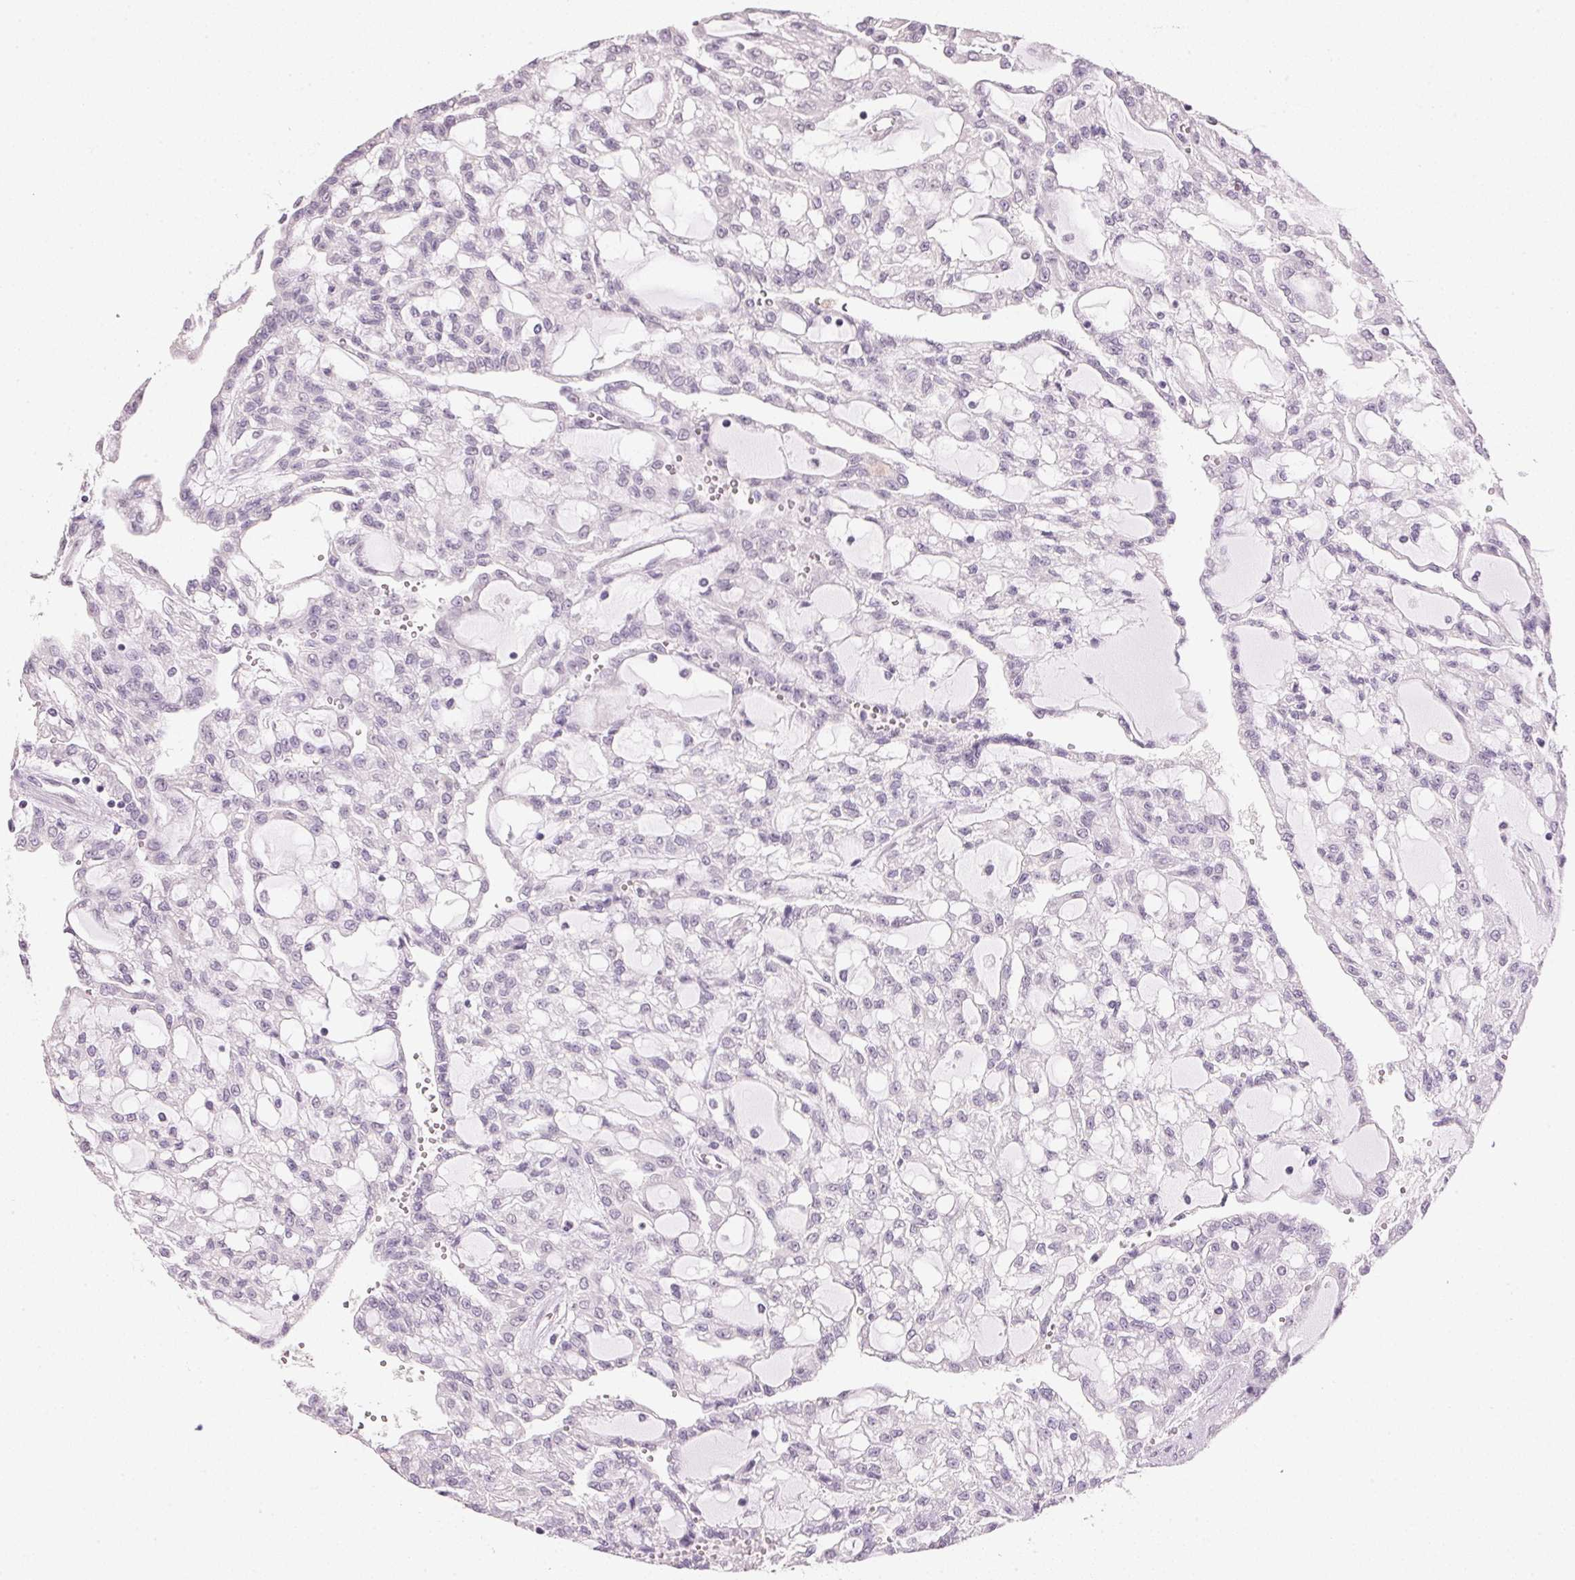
{"staining": {"intensity": "negative", "quantity": "none", "location": "none"}, "tissue": "renal cancer", "cell_type": "Tumor cells", "image_type": "cancer", "snomed": [{"axis": "morphology", "description": "Adenocarcinoma, NOS"}, {"axis": "topography", "description": "Kidney"}], "caption": "Adenocarcinoma (renal) stained for a protein using IHC displays no expression tumor cells.", "gene": "IGFBP1", "patient": {"sex": "male", "age": 63}}